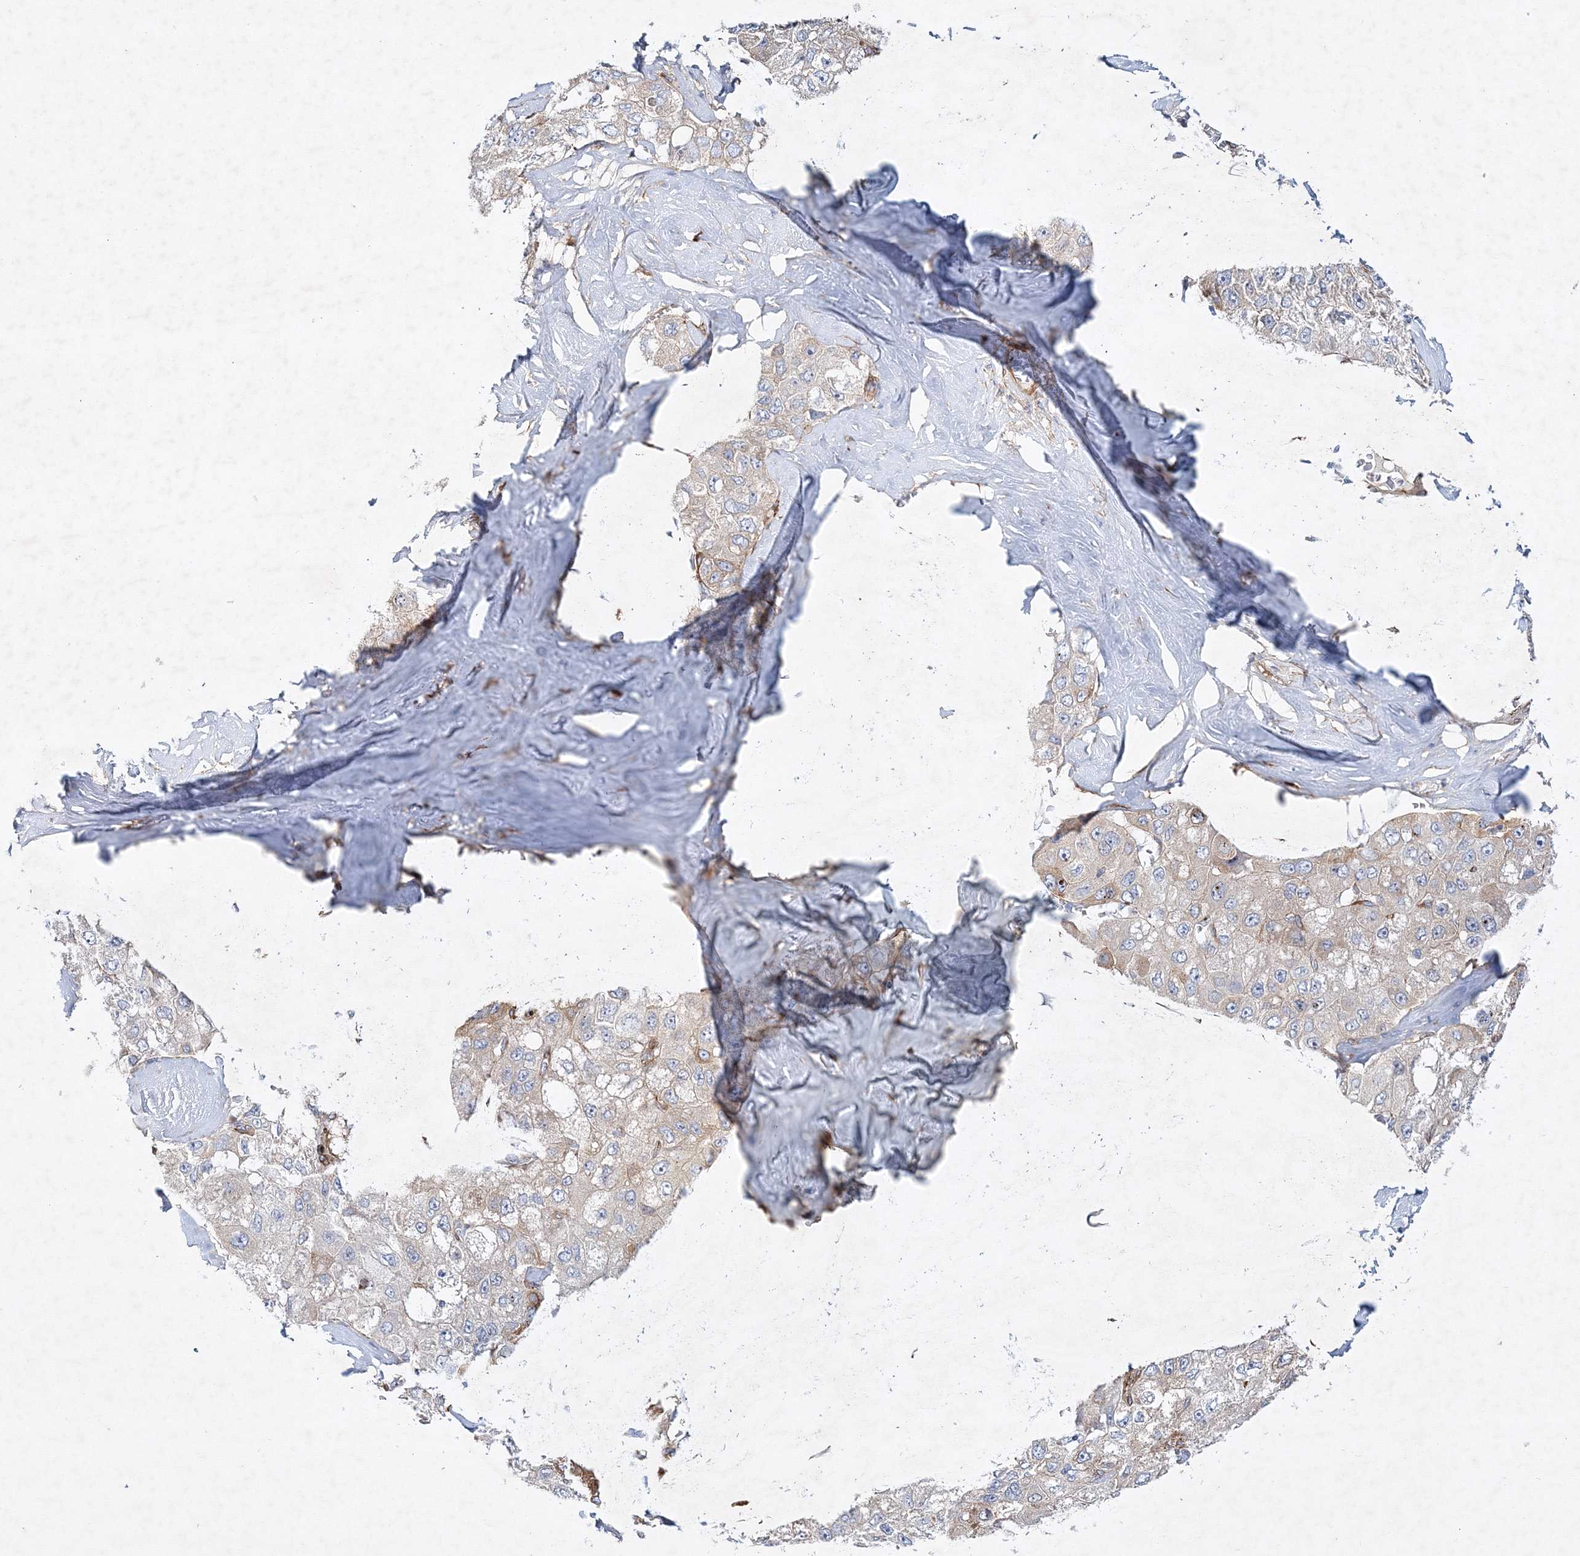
{"staining": {"intensity": "weak", "quantity": "<25%", "location": "cytoplasmic/membranous"}, "tissue": "liver cancer", "cell_type": "Tumor cells", "image_type": "cancer", "snomed": [{"axis": "morphology", "description": "Carcinoma, Hepatocellular, NOS"}, {"axis": "topography", "description": "Liver"}], "caption": "High power microscopy image of an immunohistochemistry (IHC) image of hepatocellular carcinoma (liver), revealing no significant positivity in tumor cells.", "gene": "ZFYVE16", "patient": {"sex": "male", "age": 80}}